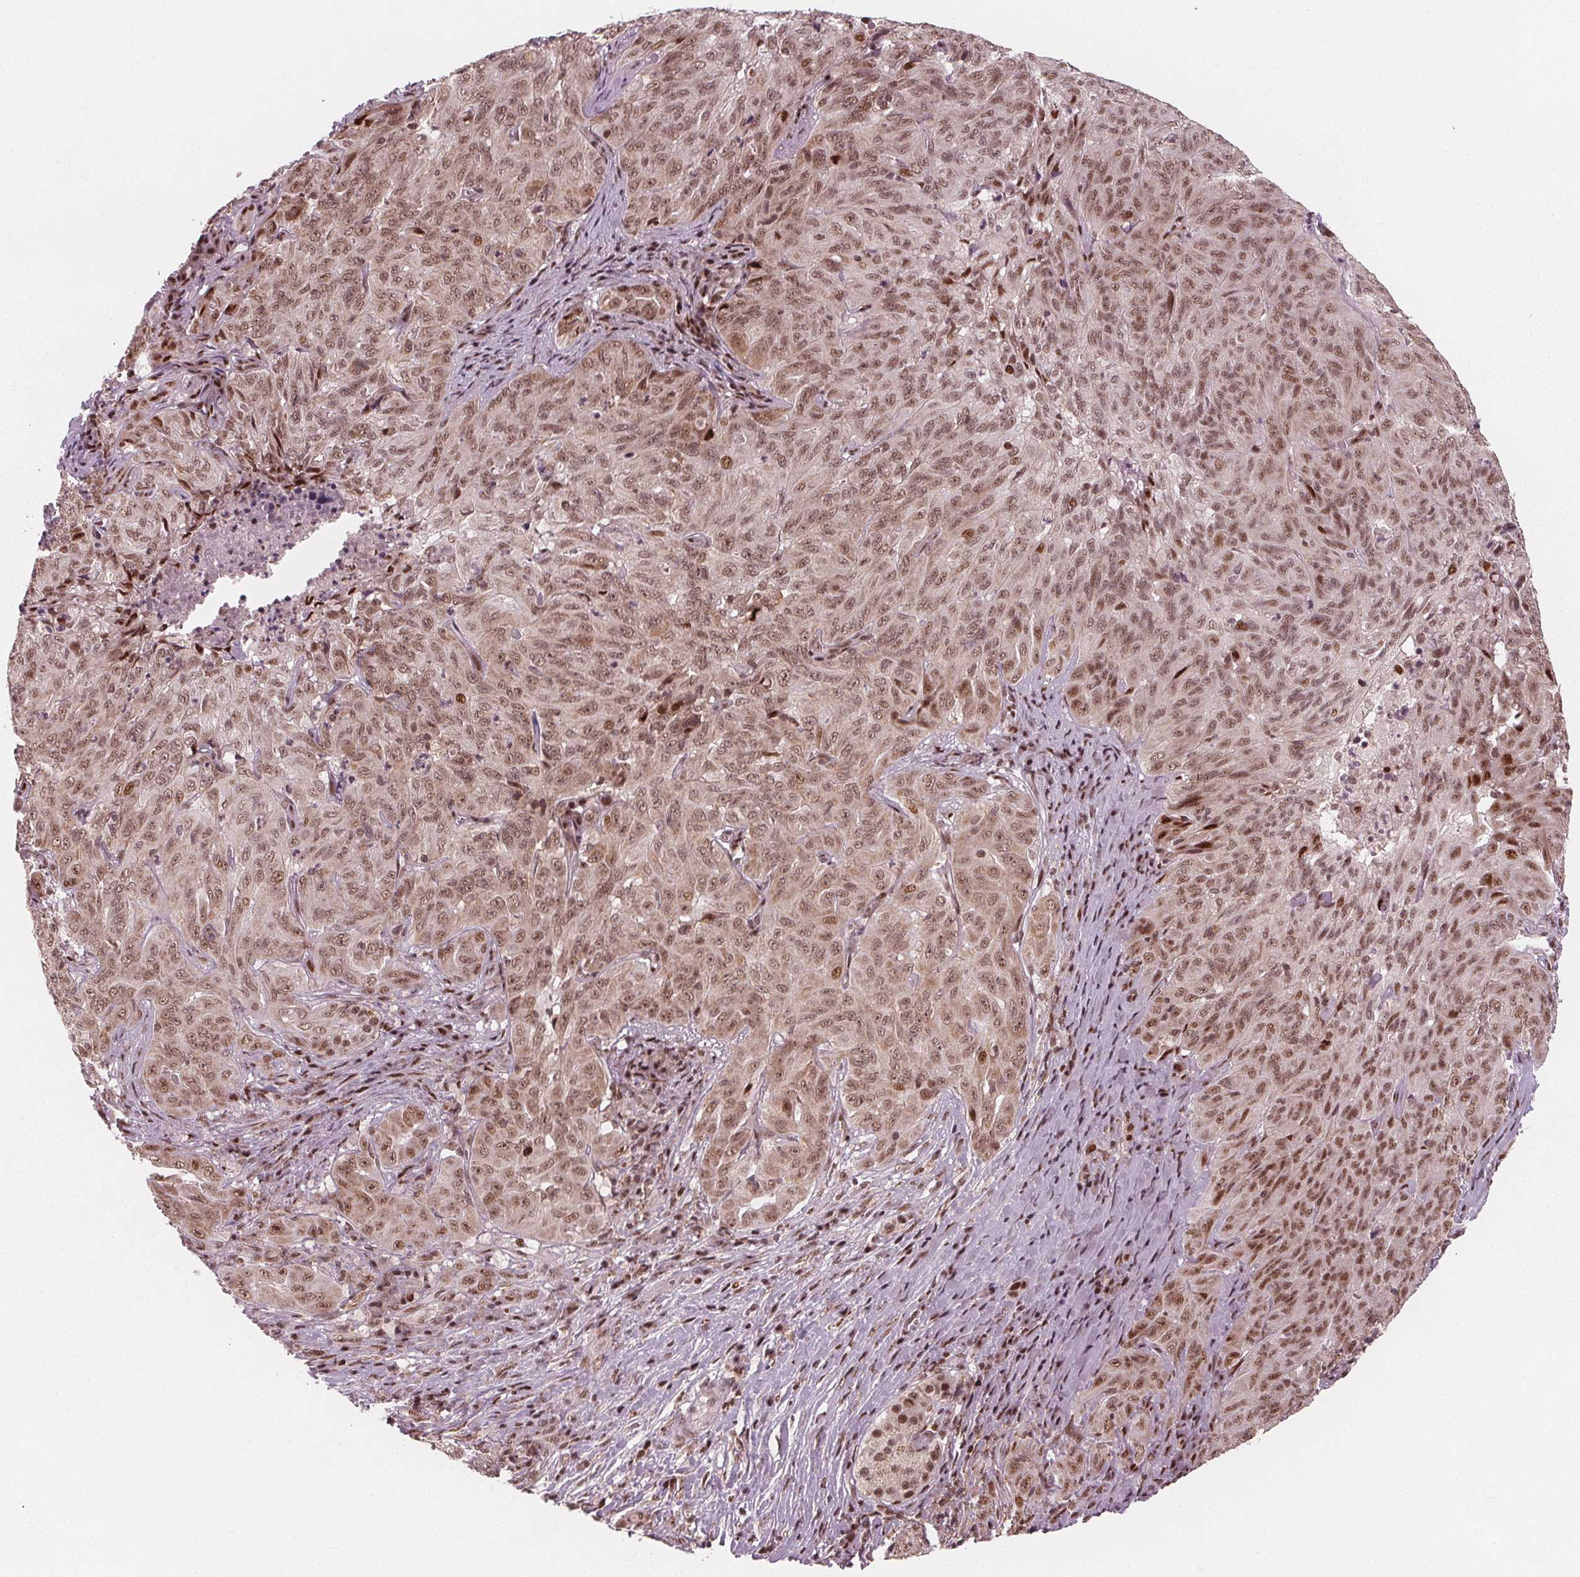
{"staining": {"intensity": "moderate", "quantity": ">75%", "location": "nuclear"}, "tissue": "pancreatic cancer", "cell_type": "Tumor cells", "image_type": "cancer", "snomed": [{"axis": "morphology", "description": "Adenocarcinoma, NOS"}, {"axis": "topography", "description": "Pancreas"}], "caption": "Approximately >75% of tumor cells in pancreatic adenocarcinoma show moderate nuclear protein expression as visualized by brown immunohistochemical staining.", "gene": "SNRNP35", "patient": {"sex": "male", "age": 63}}